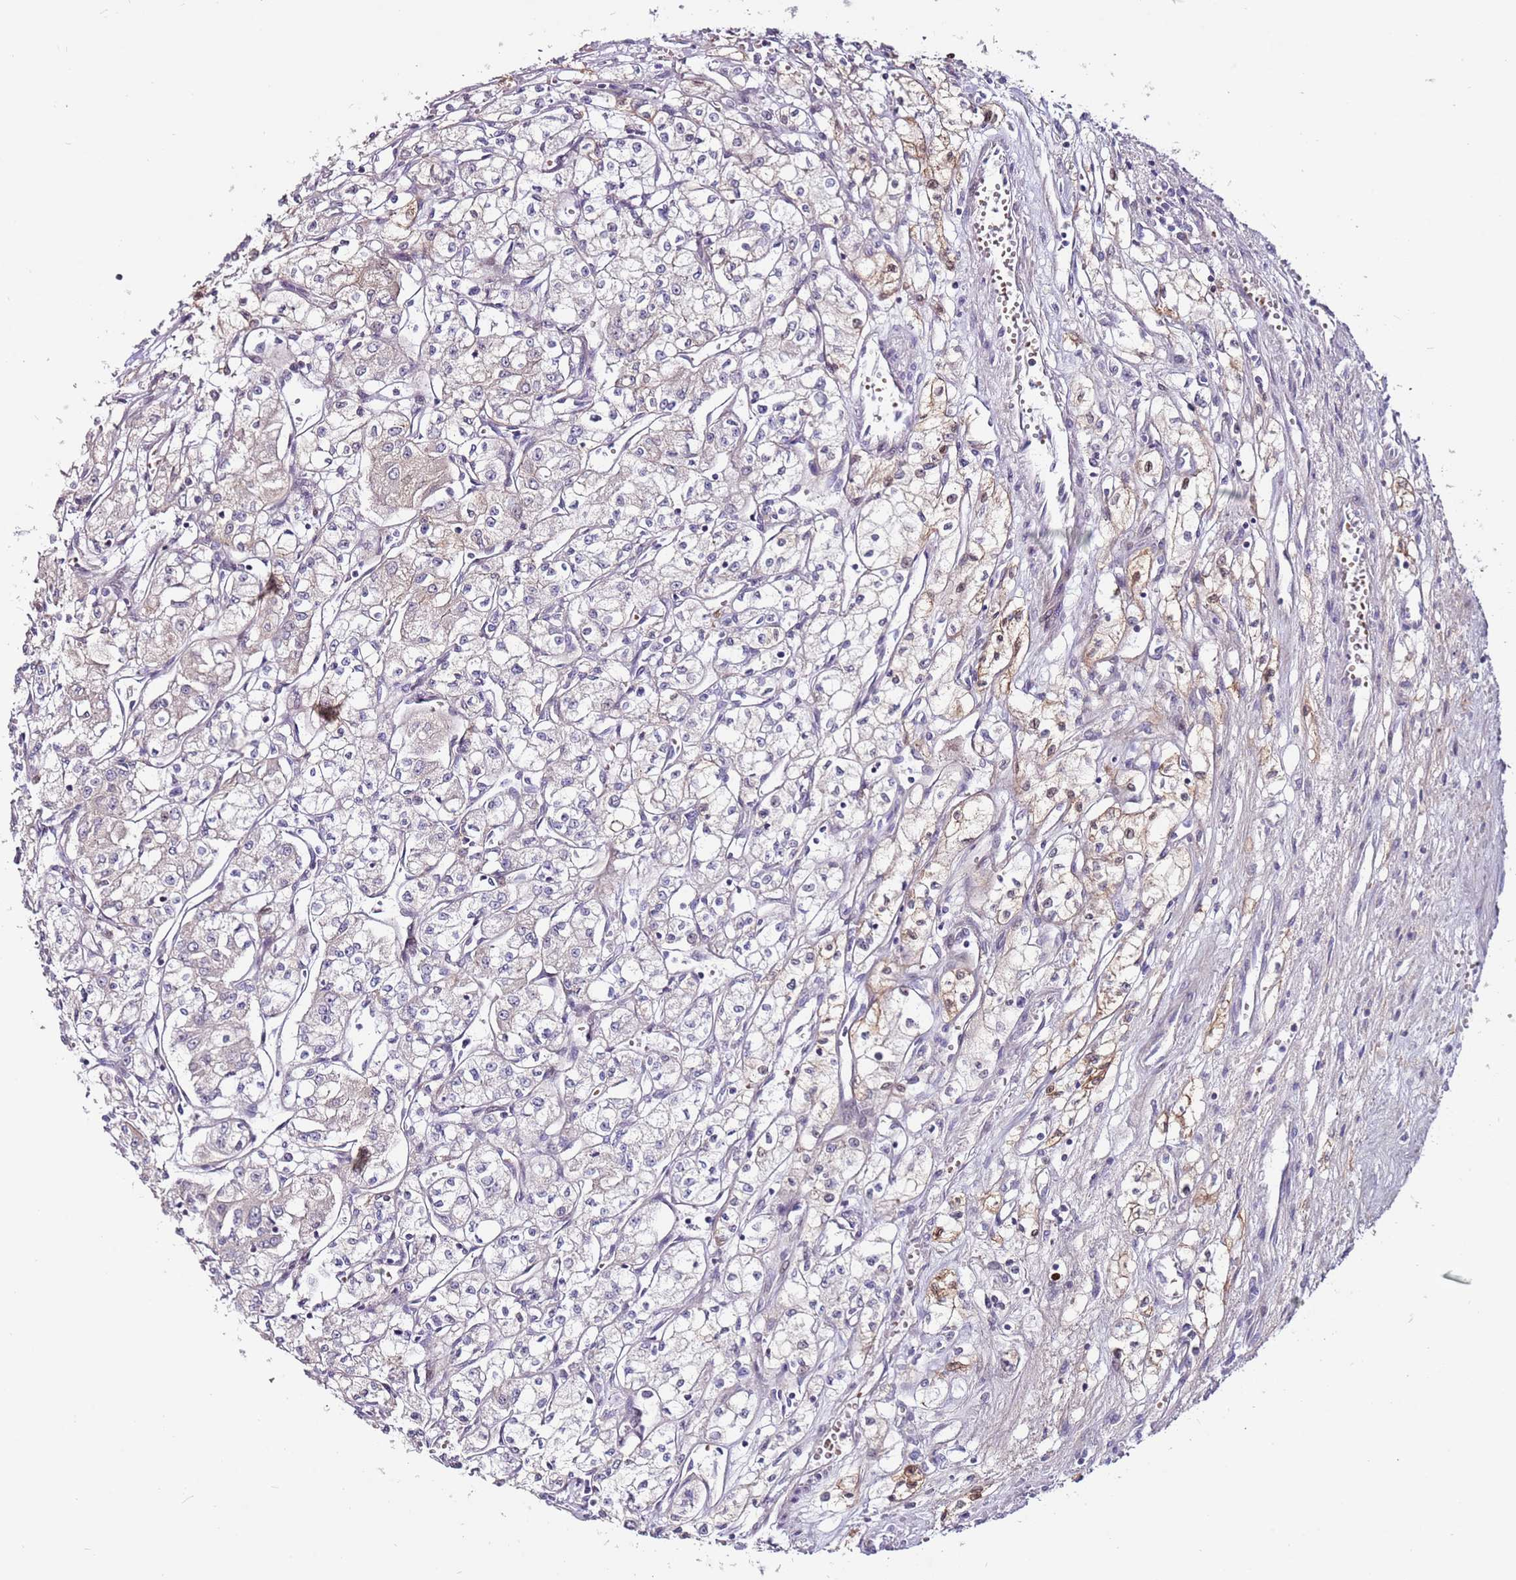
{"staining": {"intensity": "negative", "quantity": "none", "location": "none"}, "tissue": "renal cancer", "cell_type": "Tumor cells", "image_type": "cancer", "snomed": [{"axis": "morphology", "description": "Adenocarcinoma, NOS"}, {"axis": "topography", "description": "Kidney"}], "caption": "A photomicrograph of human renal cancer is negative for staining in tumor cells.", "gene": "MTG2", "patient": {"sex": "male", "age": 59}}